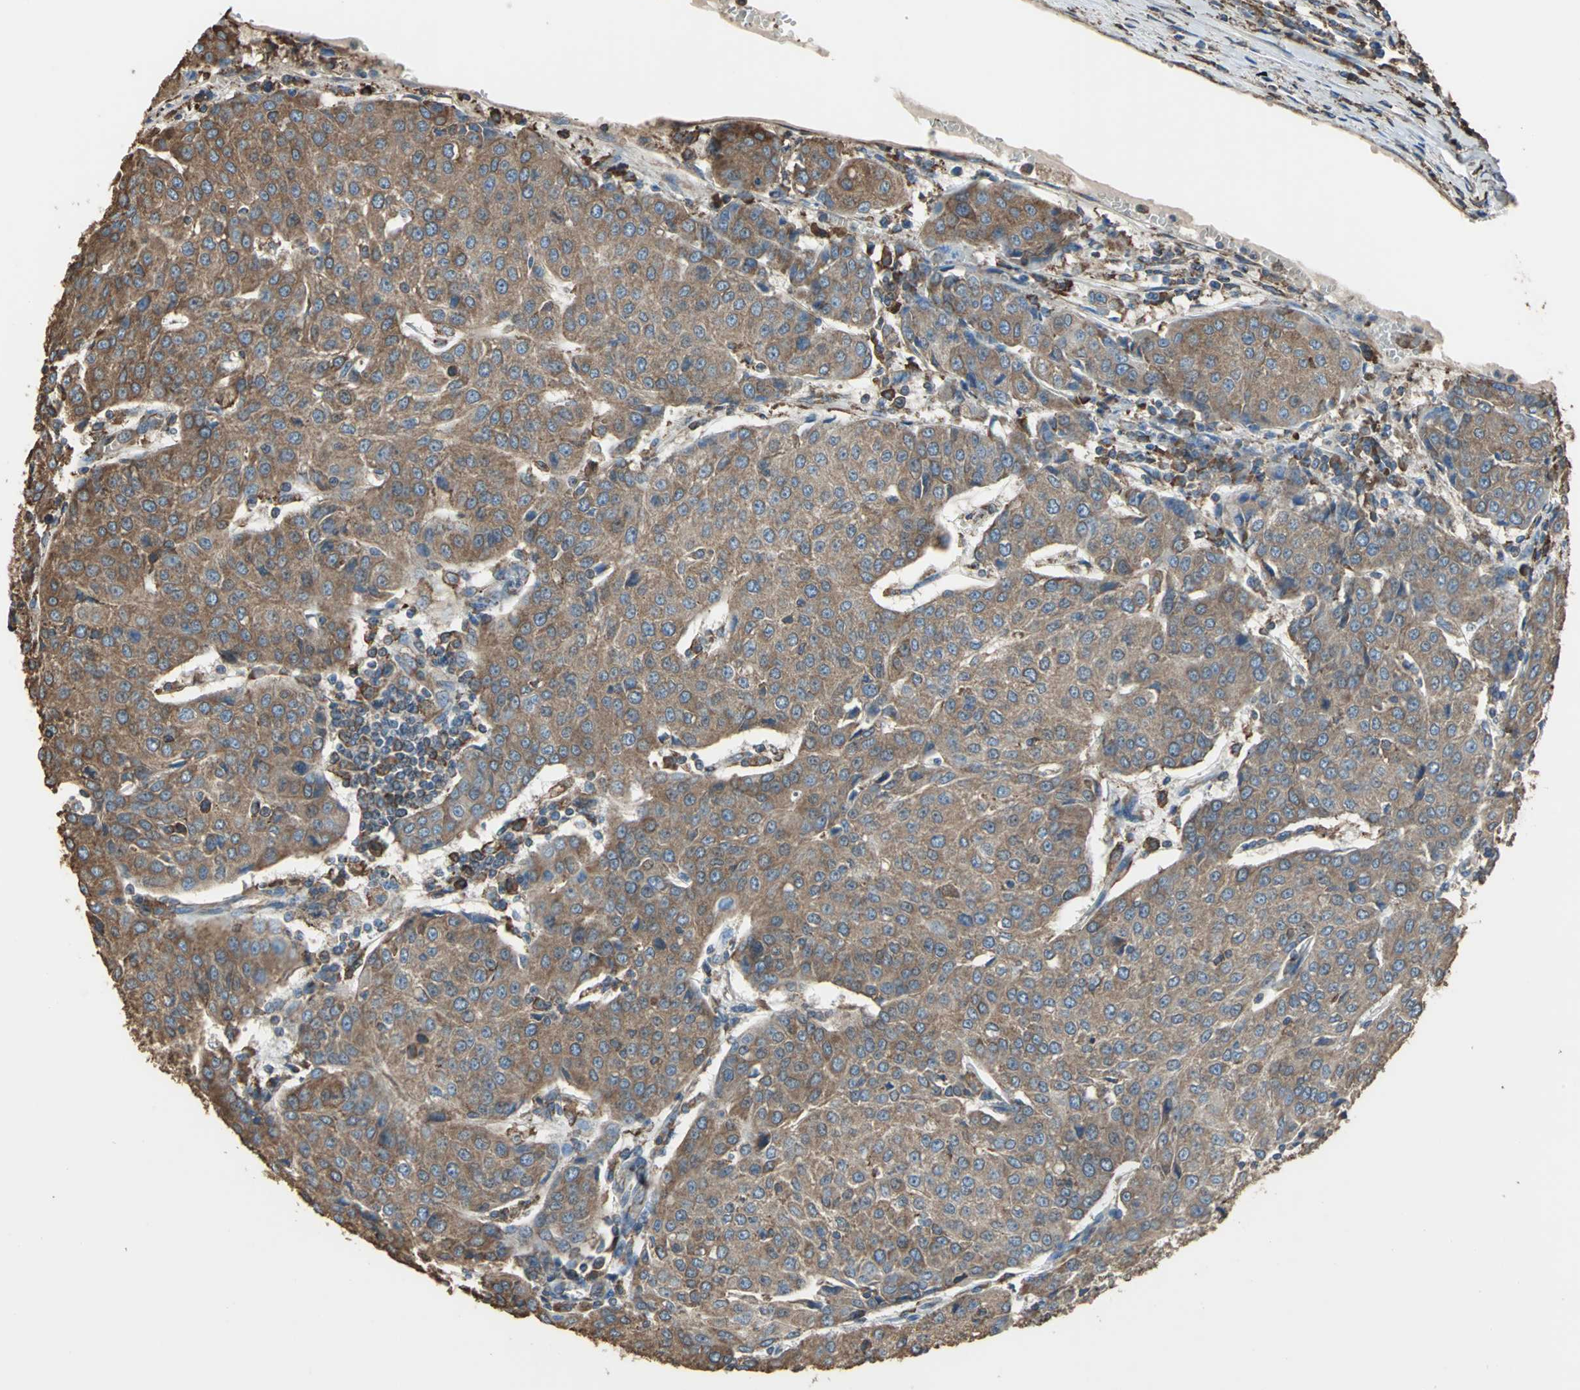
{"staining": {"intensity": "strong", "quantity": ">75%", "location": "cytoplasmic/membranous"}, "tissue": "urothelial cancer", "cell_type": "Tumor cells", "image_type": "cancer", "snomed": [{"axis": "morphology", "description": "Urothelial carcinoma, High grade"}, {"axis": "topography", "description": "Urinary bladder"}], "caption": "High-magnification brightfield microscopy of urothelial cancer stained with DAB (3,3'-diaminobenzidine) (brown) and counterstained with hematoxylin (blue). tumor cells exhibit strong cytoplasmic/membranous positivity is identified in approximately>75% of cells.", "gene": "GPANK1", "patient": {"sex": "female", "age": 85}}